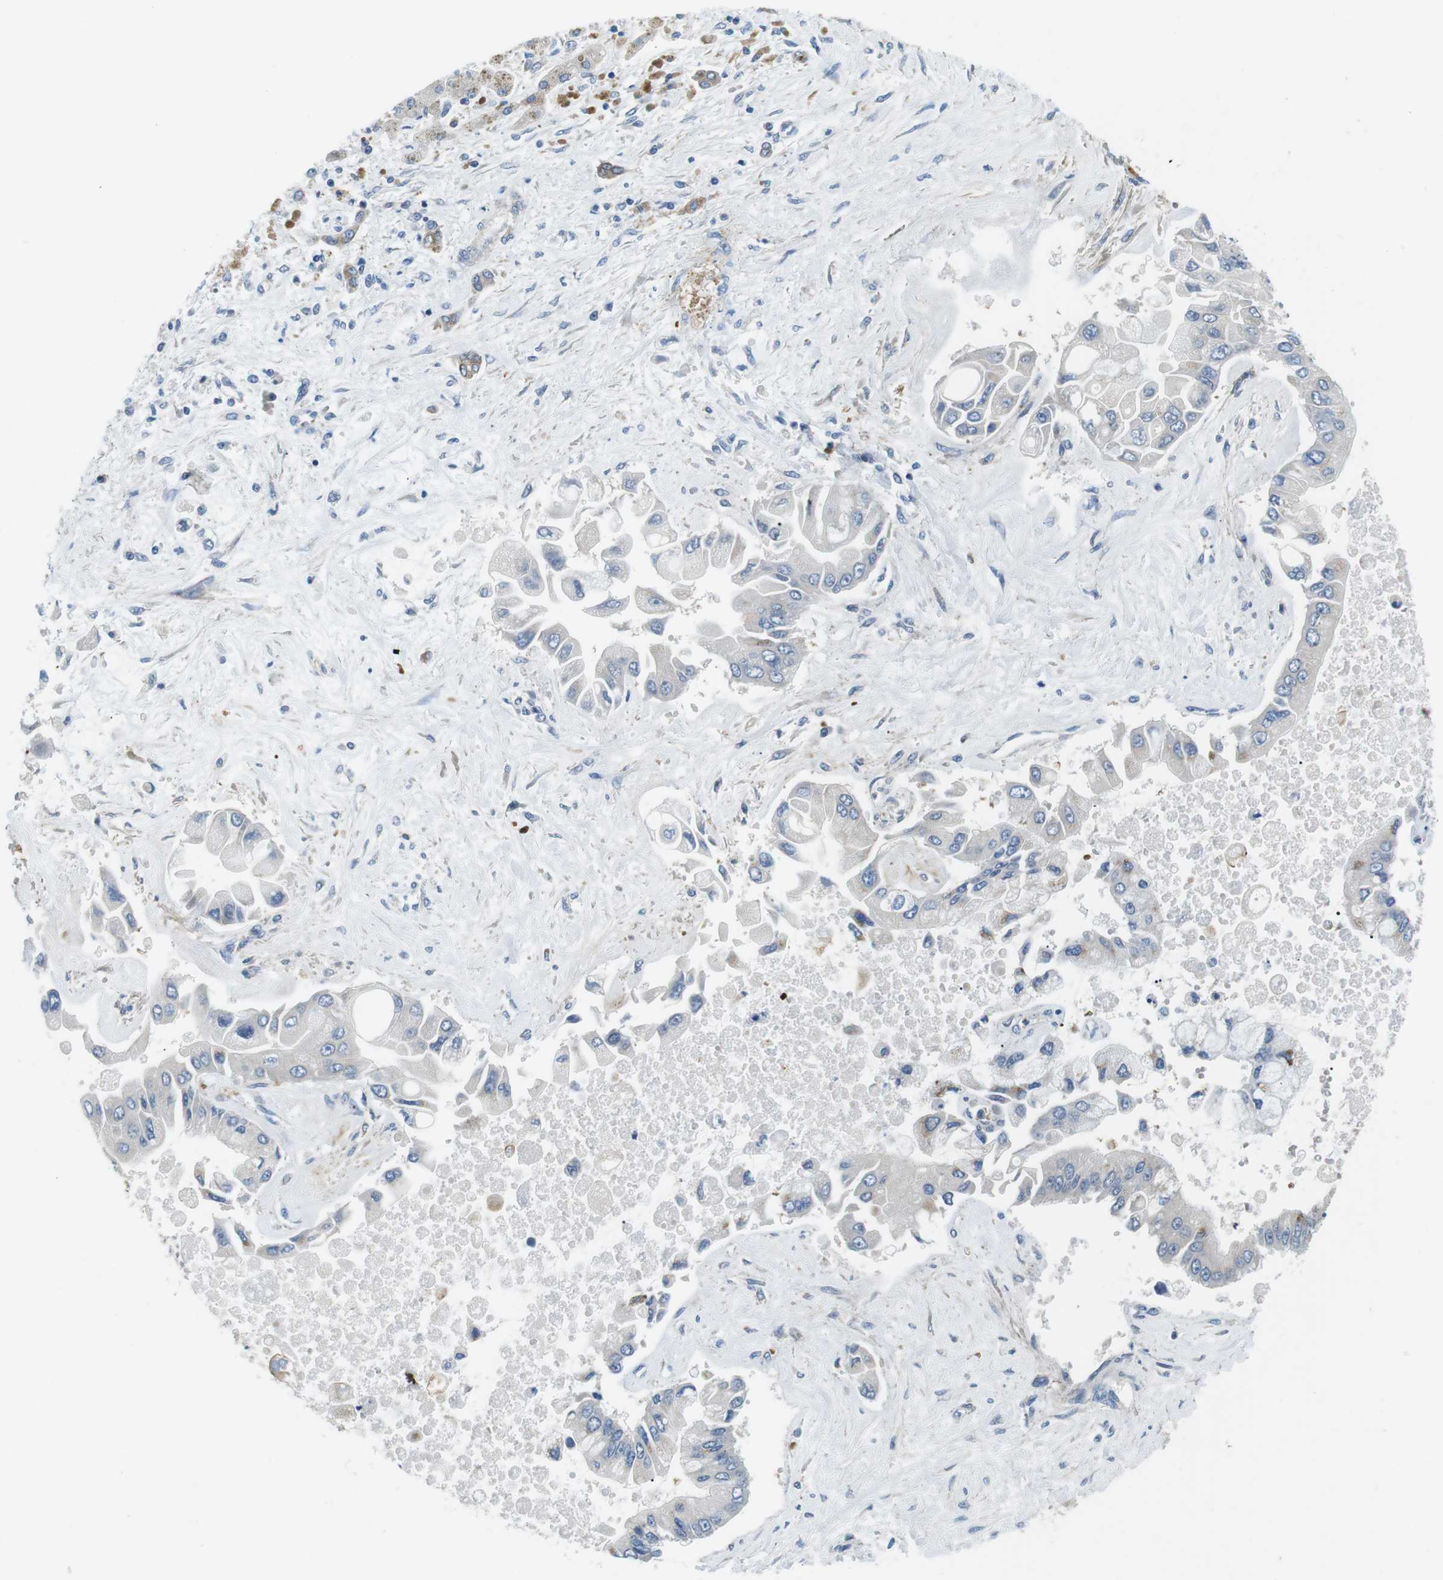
{"staining": {"intensity": "negative", "quantity": "none", "location": "none"}, "tissue": "liver cancer", "cell_type": "Tumor cells", "image_type": "cancer", "snomed": [{"axis": "morphology", "description": "Cholangiocarcinoma"}, {"axis": "topography", "description": "Liver"}], "caption": "Protein analysis of cholangiocarcinoma (liver) displays no significant expression in tumor cells. Brightfield microscopy of immunohistochemistry (IHC) stained with DAB (3,3'-diaminobenzidine) (brown) and hematoxylin (blue), captured at high magnification.", "gene": "WSCD1", "patient": {"sex": "male", "age": 50}}